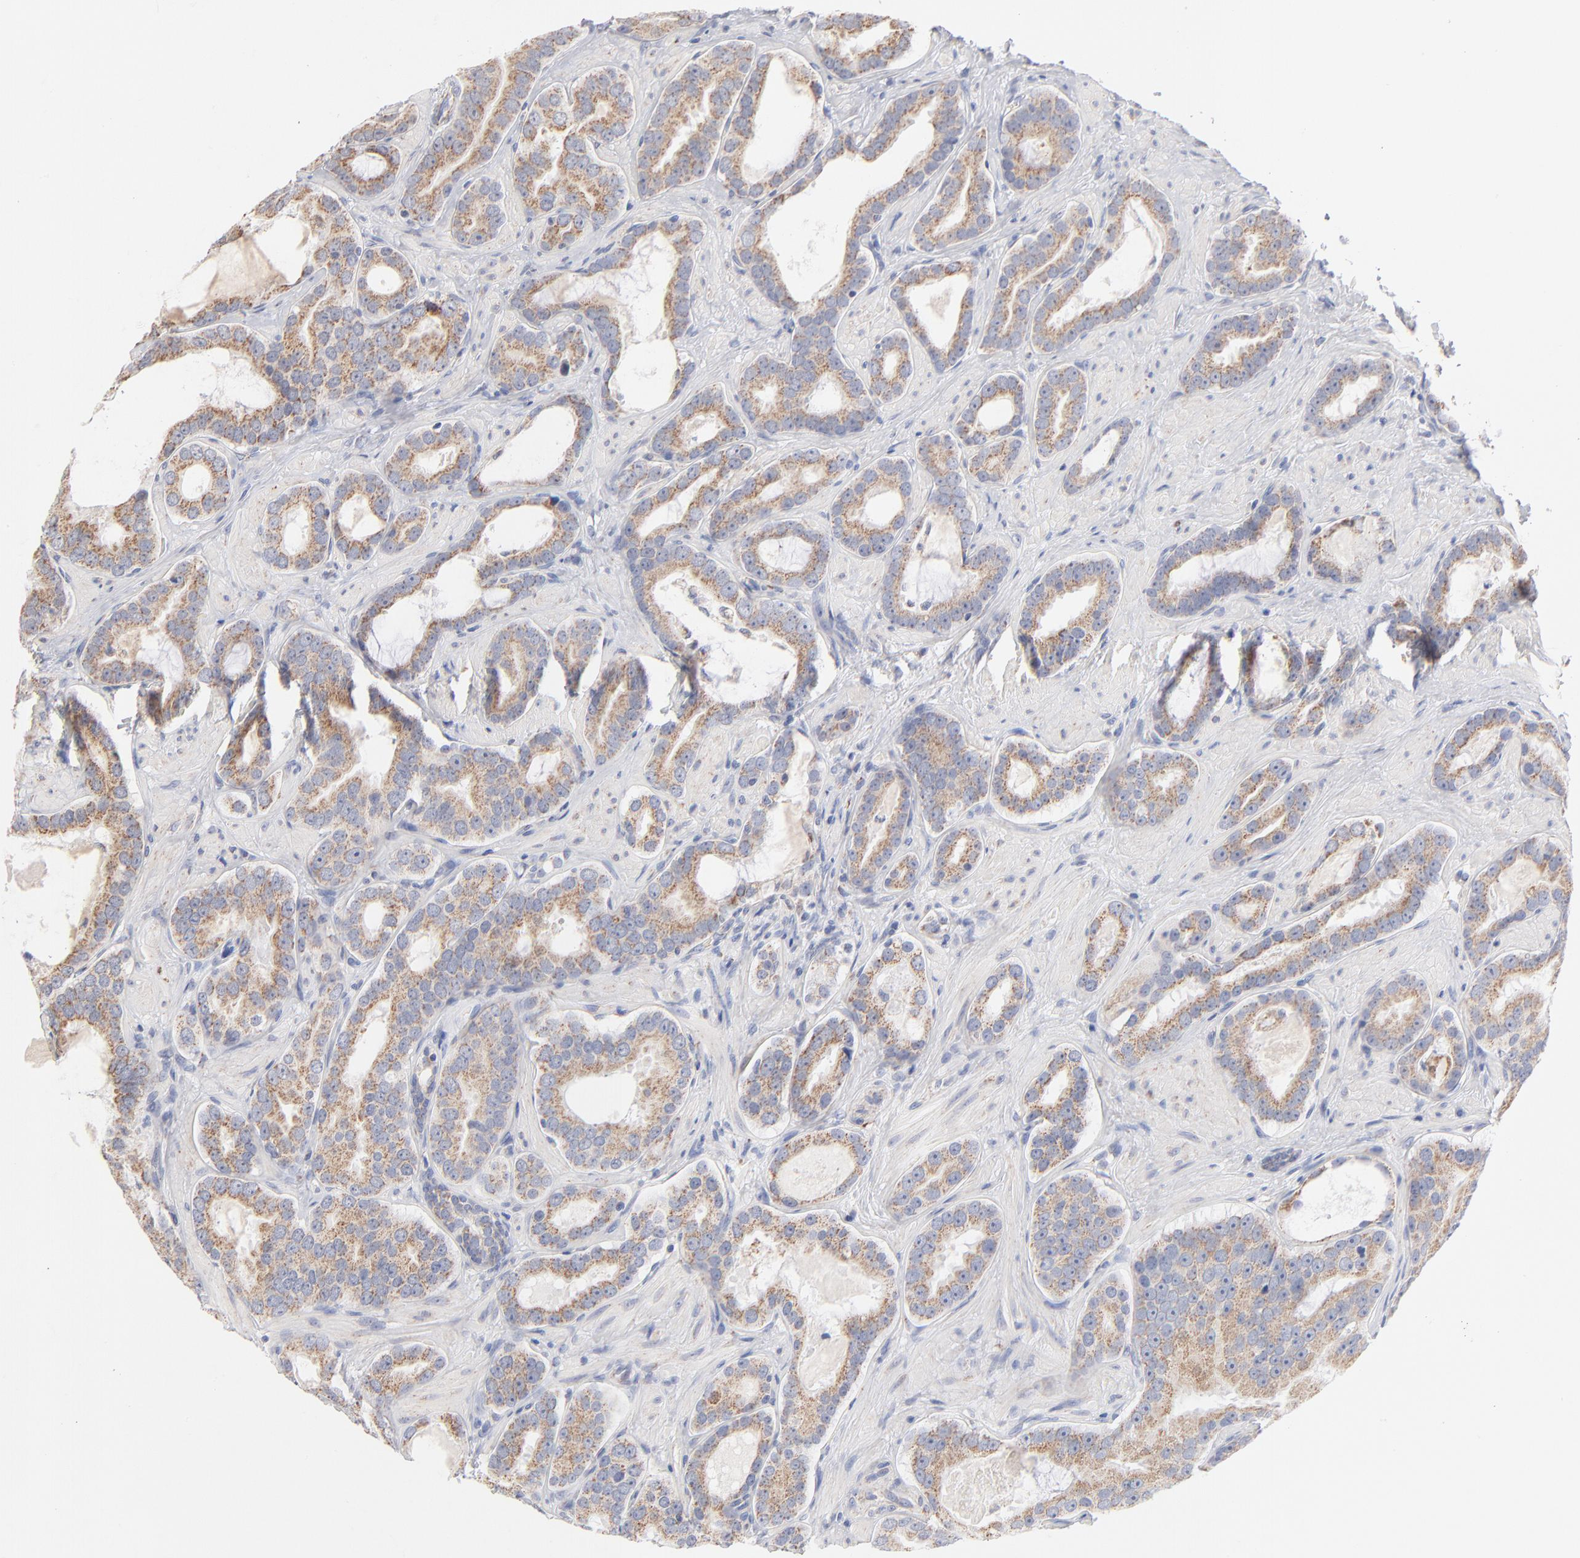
{"staining": {"intensity": "moderate", "quantity": ">75%", "location": "cytoplasmic/membranous"}, "tissue": "prostate cancer", "cell_type": "Tumor cells", "image_type": "cancer", "snomed": [{"axis": "morphology", "description": "Adenocarcinoma, Low grade"}, {"axis": "topography", "description": "Prostate"}], "caption": "A brown stain shows moderate cytoplasmic/membranous staining of a protein in prostate cancer tumor cells.", "gene": "MRPL58", "patient": {"sex": "male", "age": 59}}